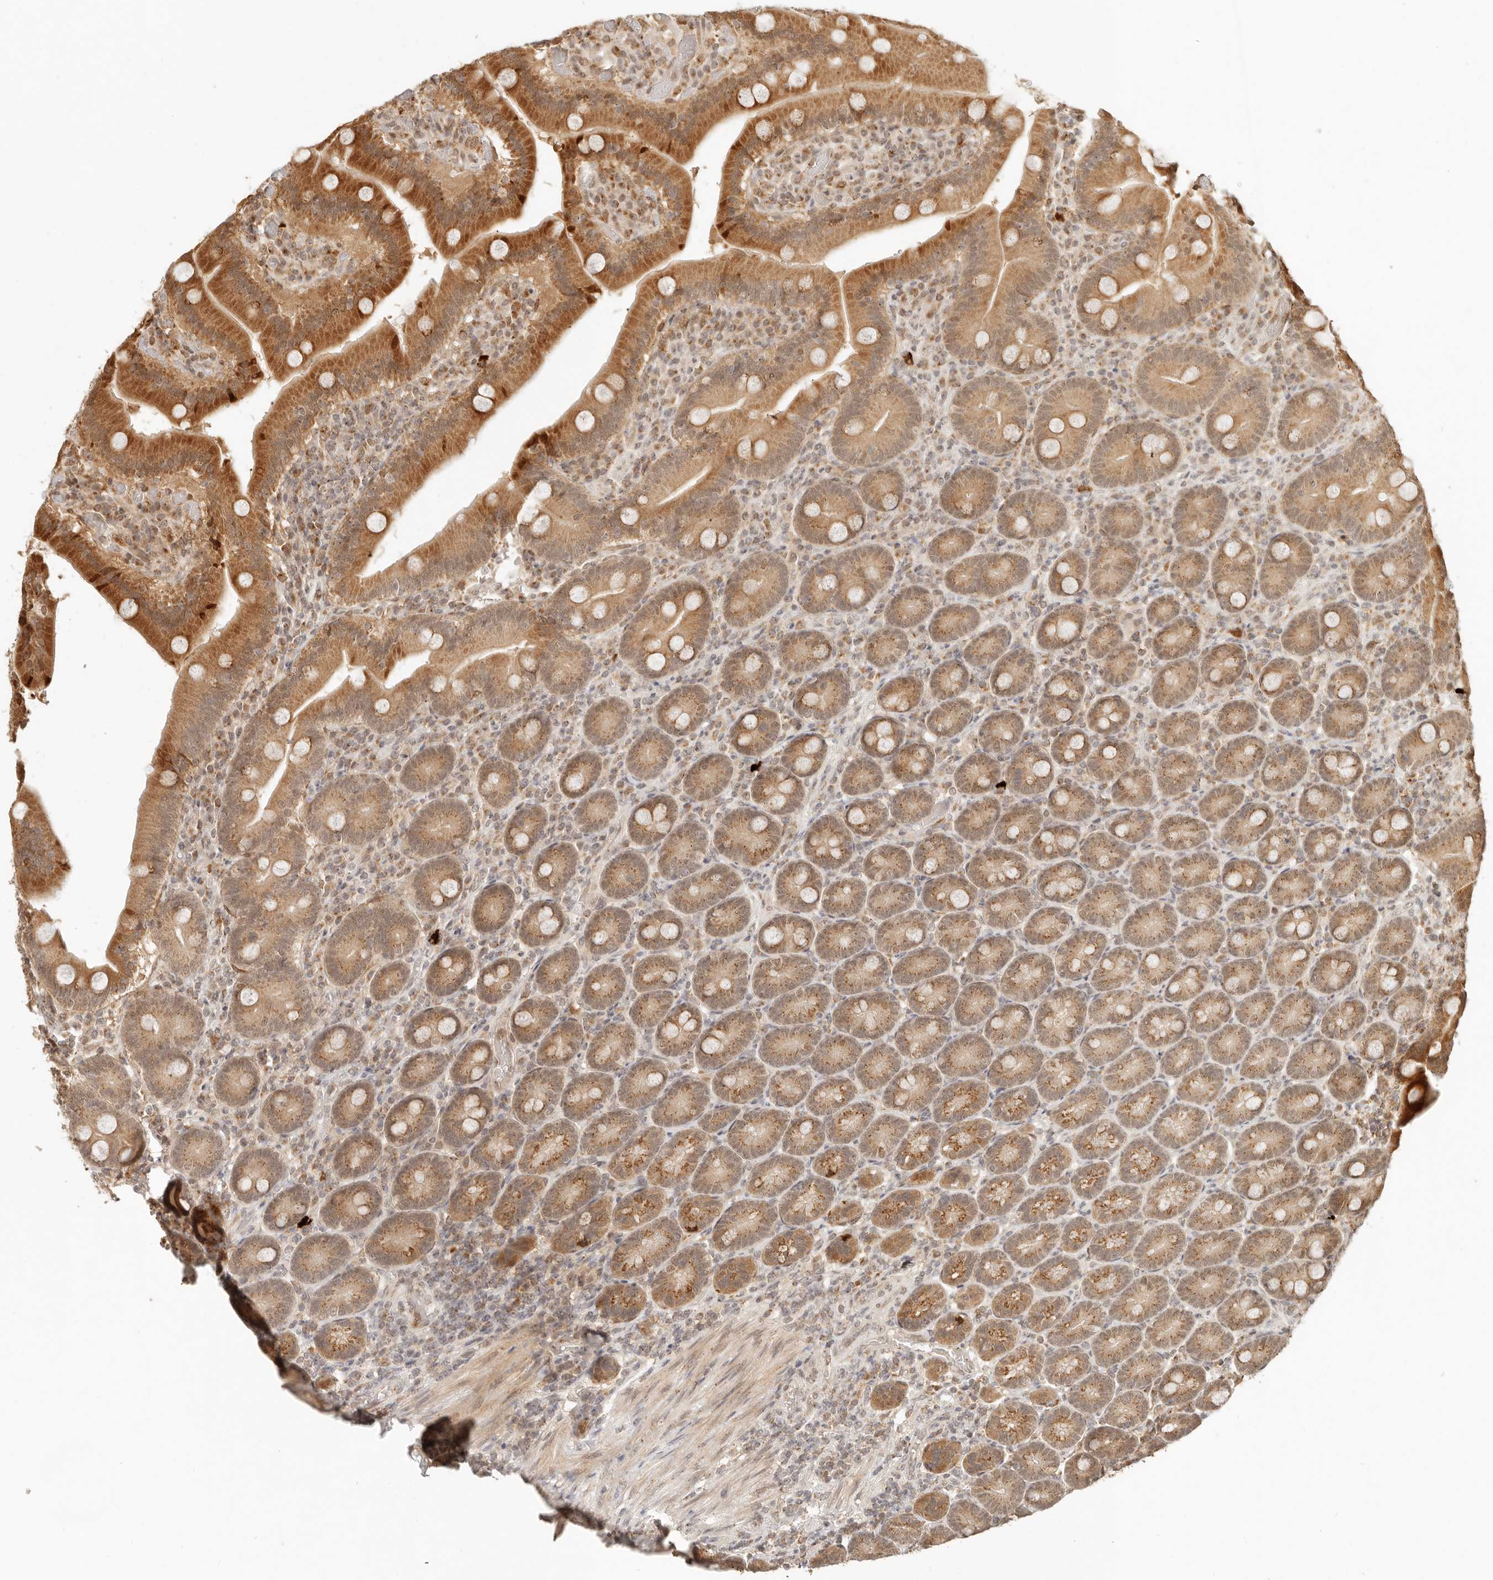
{"staining": {"intensity": "strong", "quantity": ">75%", "location": "cytoplasmic/membranous,nuclear"}, "tissue": "duodenum", "cell_type": "Glandular cells", "image_type": "normal", "snomed": [{"axis": "morphology", "description": "Normal tissue, NOS"}, {"axis": "topography", "description": "Duodenum"}], "caption": "A photomicrograph of duodenum stained for a protein exhibits strong cytoplasmic/membranous,nuclear brown staining in glandular cells. The staining is performed using DAB brown chromogen to label protein expression. The nuclei are counter-stained blue using hematoxylin.", "gene": "INTS11", "patient": {"sex": "female", "age": 62}}